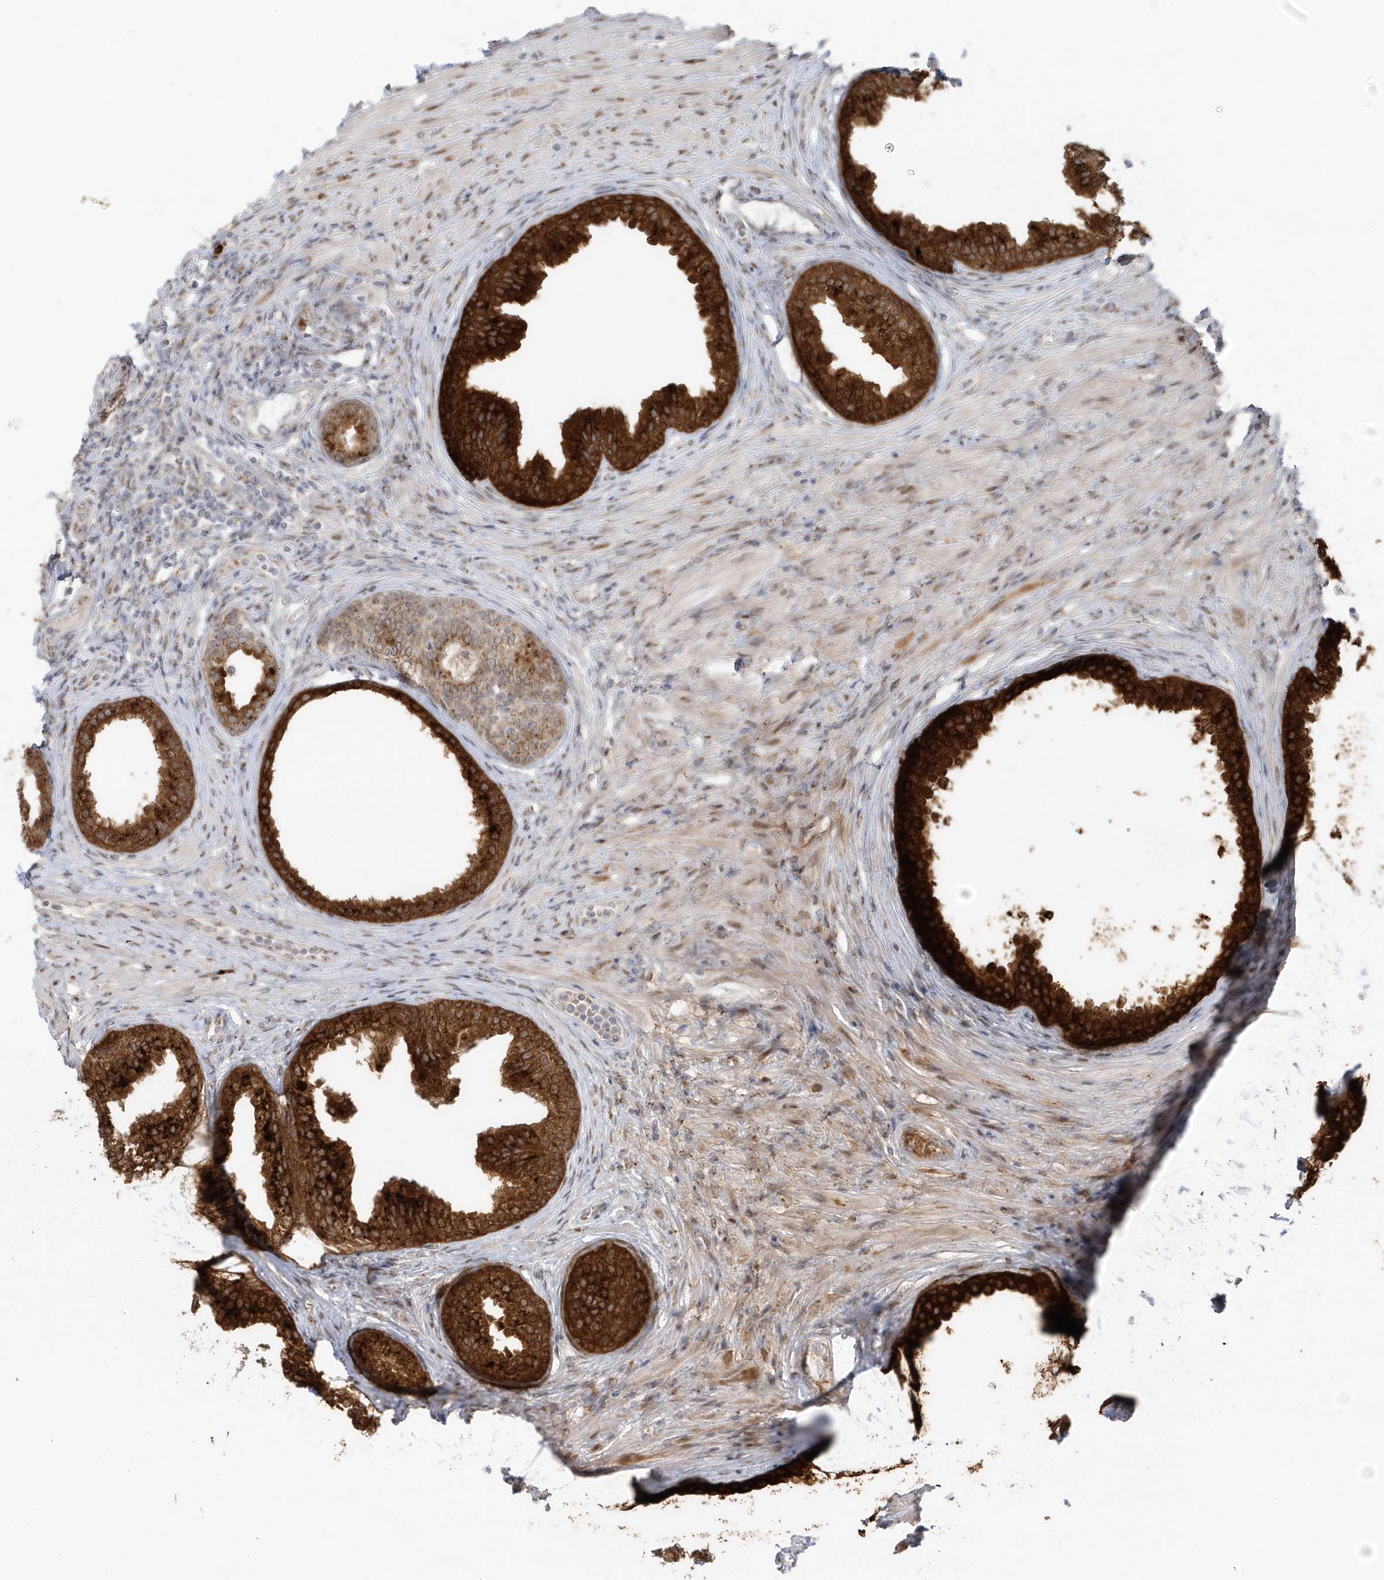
{"staining": {"intensity": "strong", "quantity": ">75%", "location": "cytoplasmic/membranous"}, "tissue": "prostate", "cell_type": "Glandular cells", "image_type": "normal", "snomed": [{"axis": "morphology", "description": "Normal tissue, NOS"}, {"axis": "topography", "description": "Prostate"}], "caption": "Prostate stained with DAB (3,3'-diaminobenzidine) immunohistochemistry demonstrates high levels of strong cytoplasmic/membranous positivity in approximately >75% of glandular cells.", "gene": "DHFR", "patient": {"sex": "male", "age": 76}}